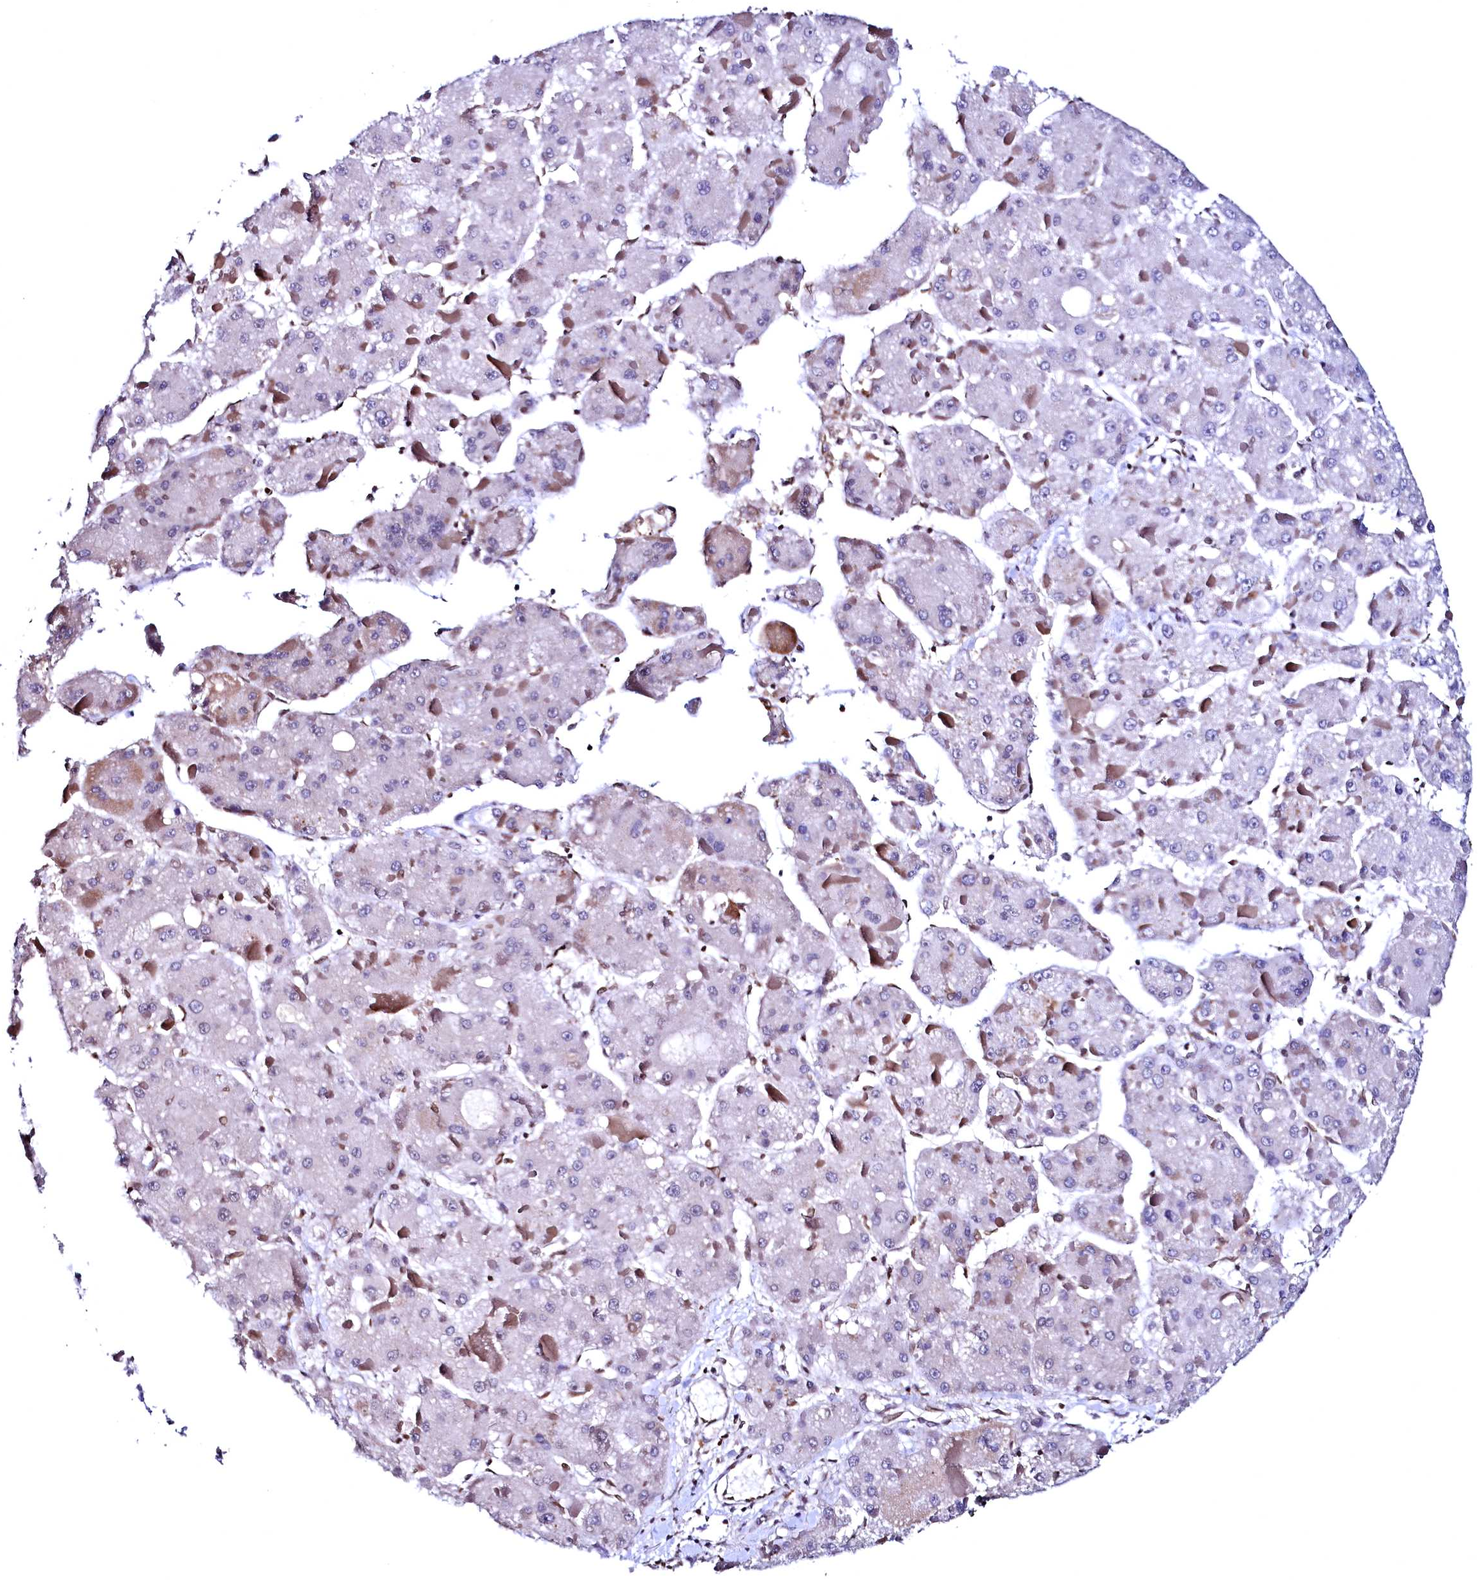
{"staining": {"intensity": "moderate", "quantity": "<25%", "location": "cytoplasmic/membranous"}, "tissue": "liver cancer", "cell_type": "Tumor cells", "image_type": "cancer", "snomed": [{"axis": "morphology", "description": "Carcinoma, Hepatocellular, NOS"}, {"axis": "topography", "description": "Liver"}], "caption": "A brown stain highlights moderate cytoplasmic/membranous positivity of a protein in hepatocellular carcinoma (liver) tumor cells.", "gene": "HAND1", "patient": {"sex": "female", "age": 73}}